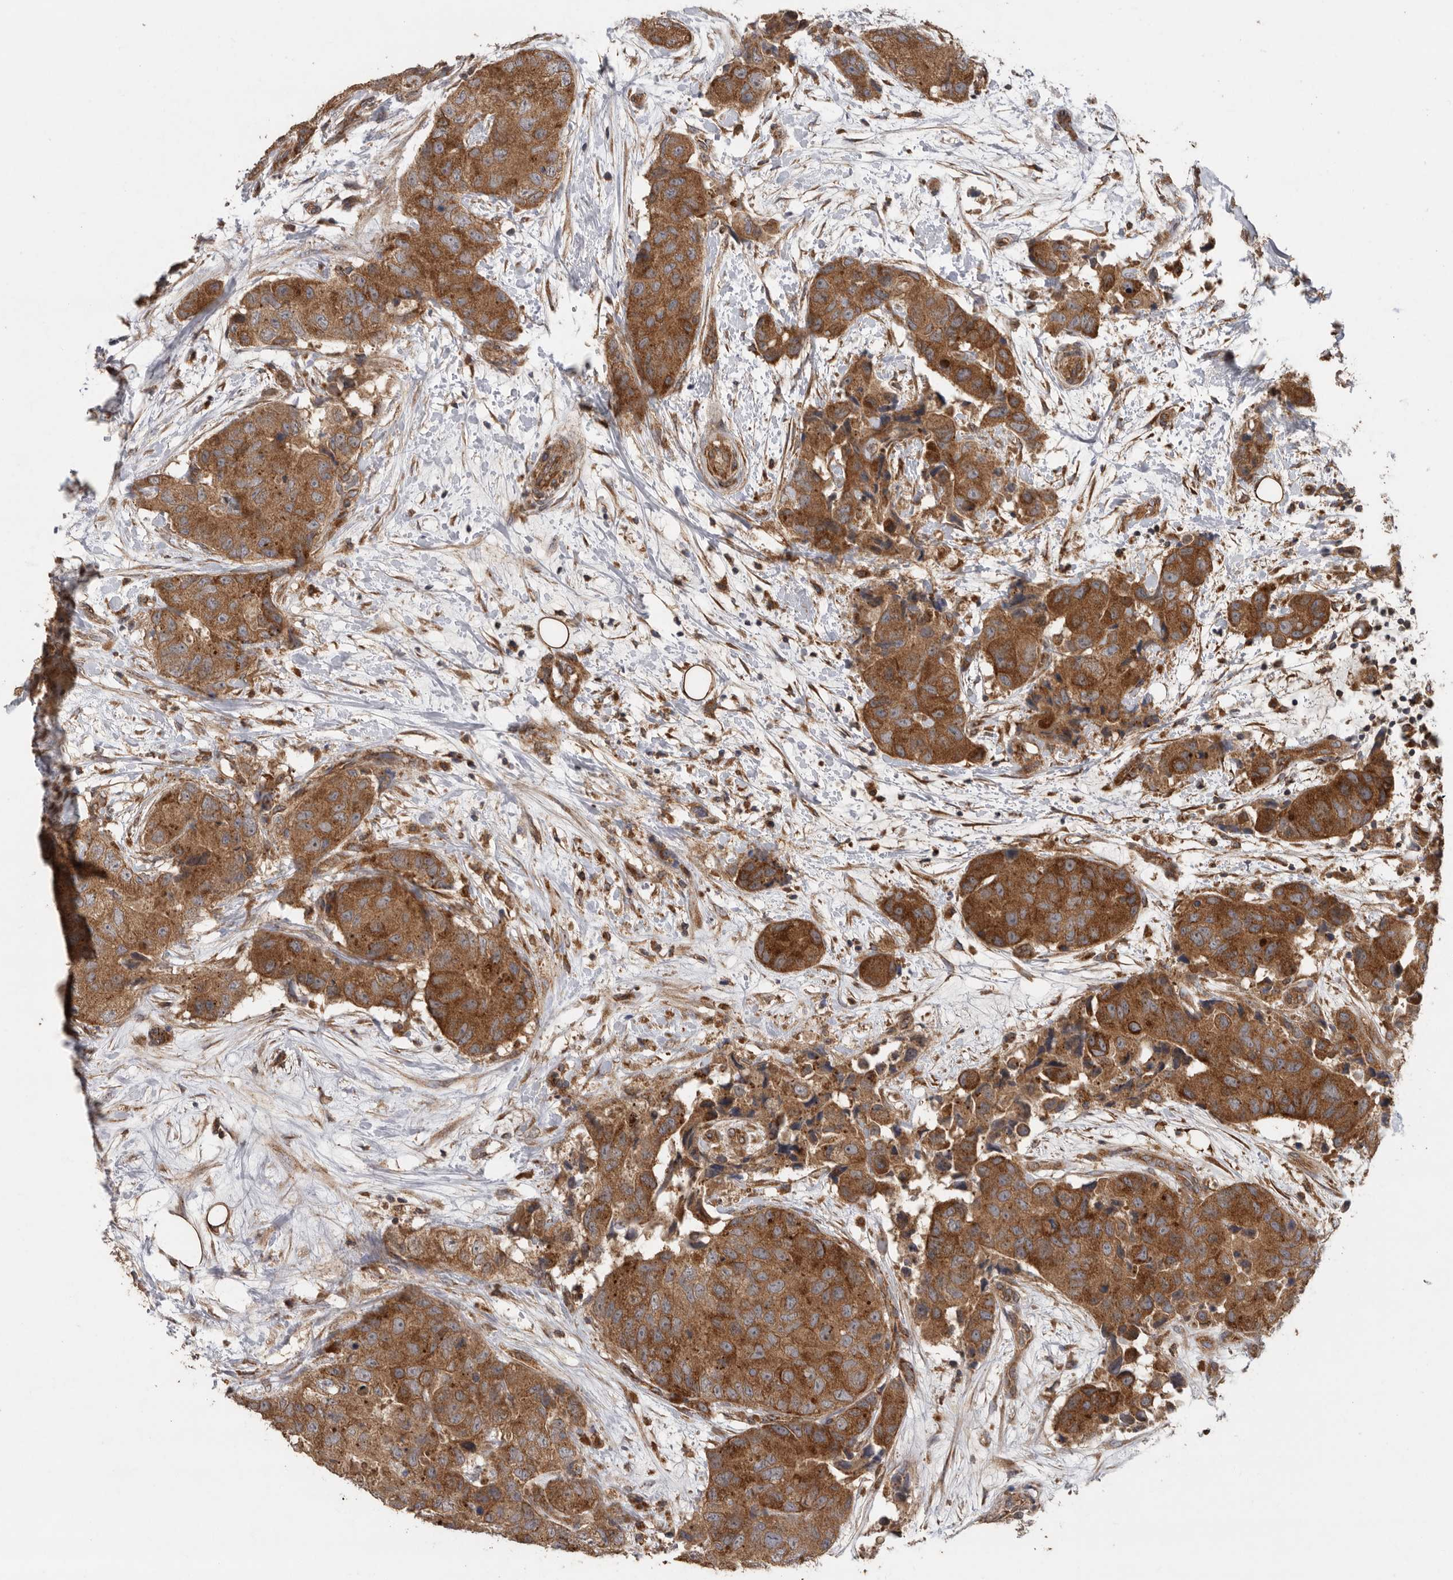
{"staining": {"intensity": "strong", "quantity": ">75%", "location": "cytoplasmic/membranous"}, "tissue": "breast cancer", "cell_type": "Tumor cells", "image_type": "cancer", "snomed": [{"axis": "morphology", "description": "Duct carcinoma"}, {"axis": "topography", "description": "Breast"}], "caption": "Infiltrating ductal carcinoma (breast) tissue exhibits strong cytoplasmic/membranous expression in about >75% of tumor cells", "gene": "PODXL2", "patient": {"sex": "female", "age": 62}}